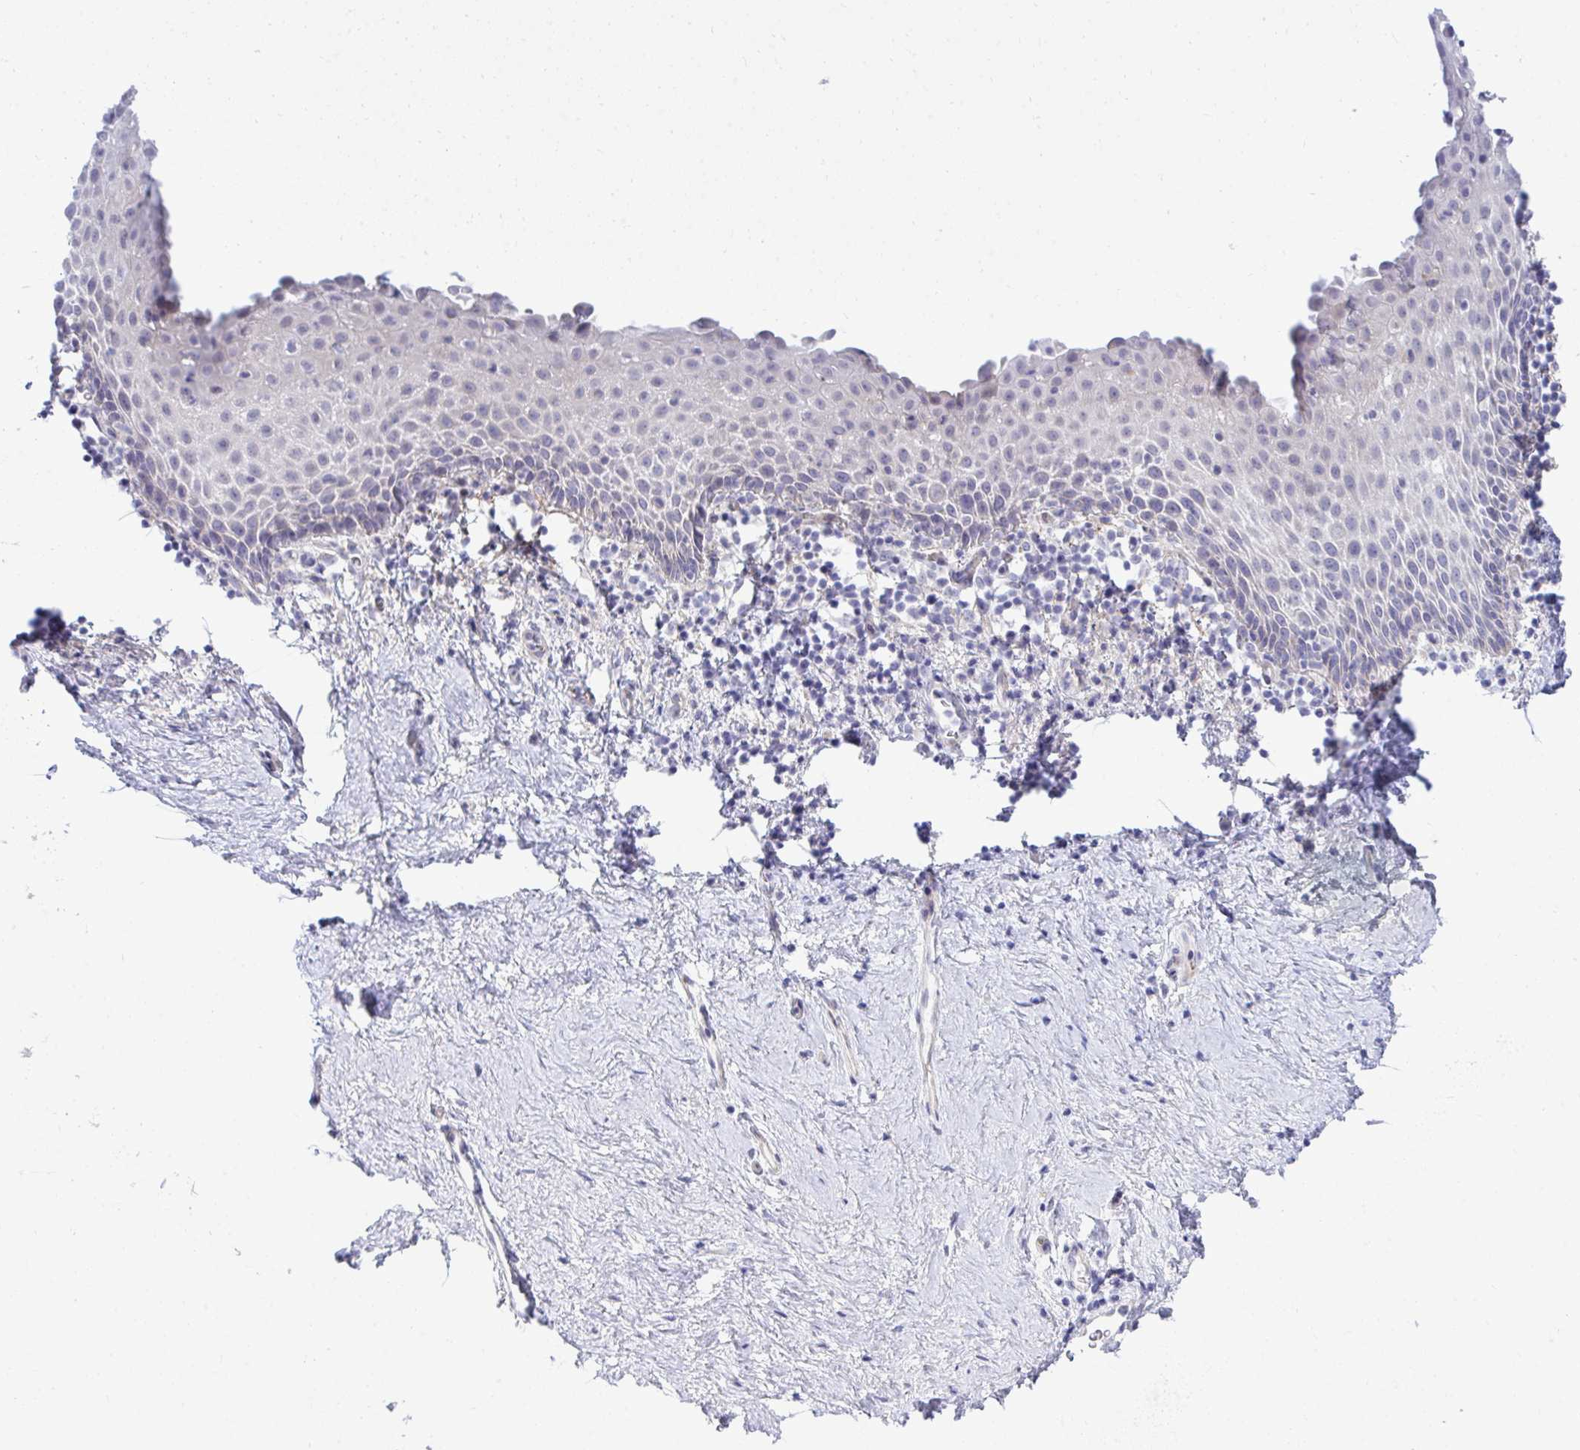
{"staining": {"intensity": "negative", "quantity": "none", "location": "none"}, "tissue": "vagina", "cell_type": "Squamous epithelial cells", "image_type": "normal", "snomed": [{"axis": "morphology", "description": "Normal tissue, NOS"}, {"axis": "topography", "description": "Vagina"}], "caption": "The IHC histopathology image has no significant positivity in squamous epithelial cells of vagina.", "gene": "MED9", "patient": {"sex": "female", "age": 61}}